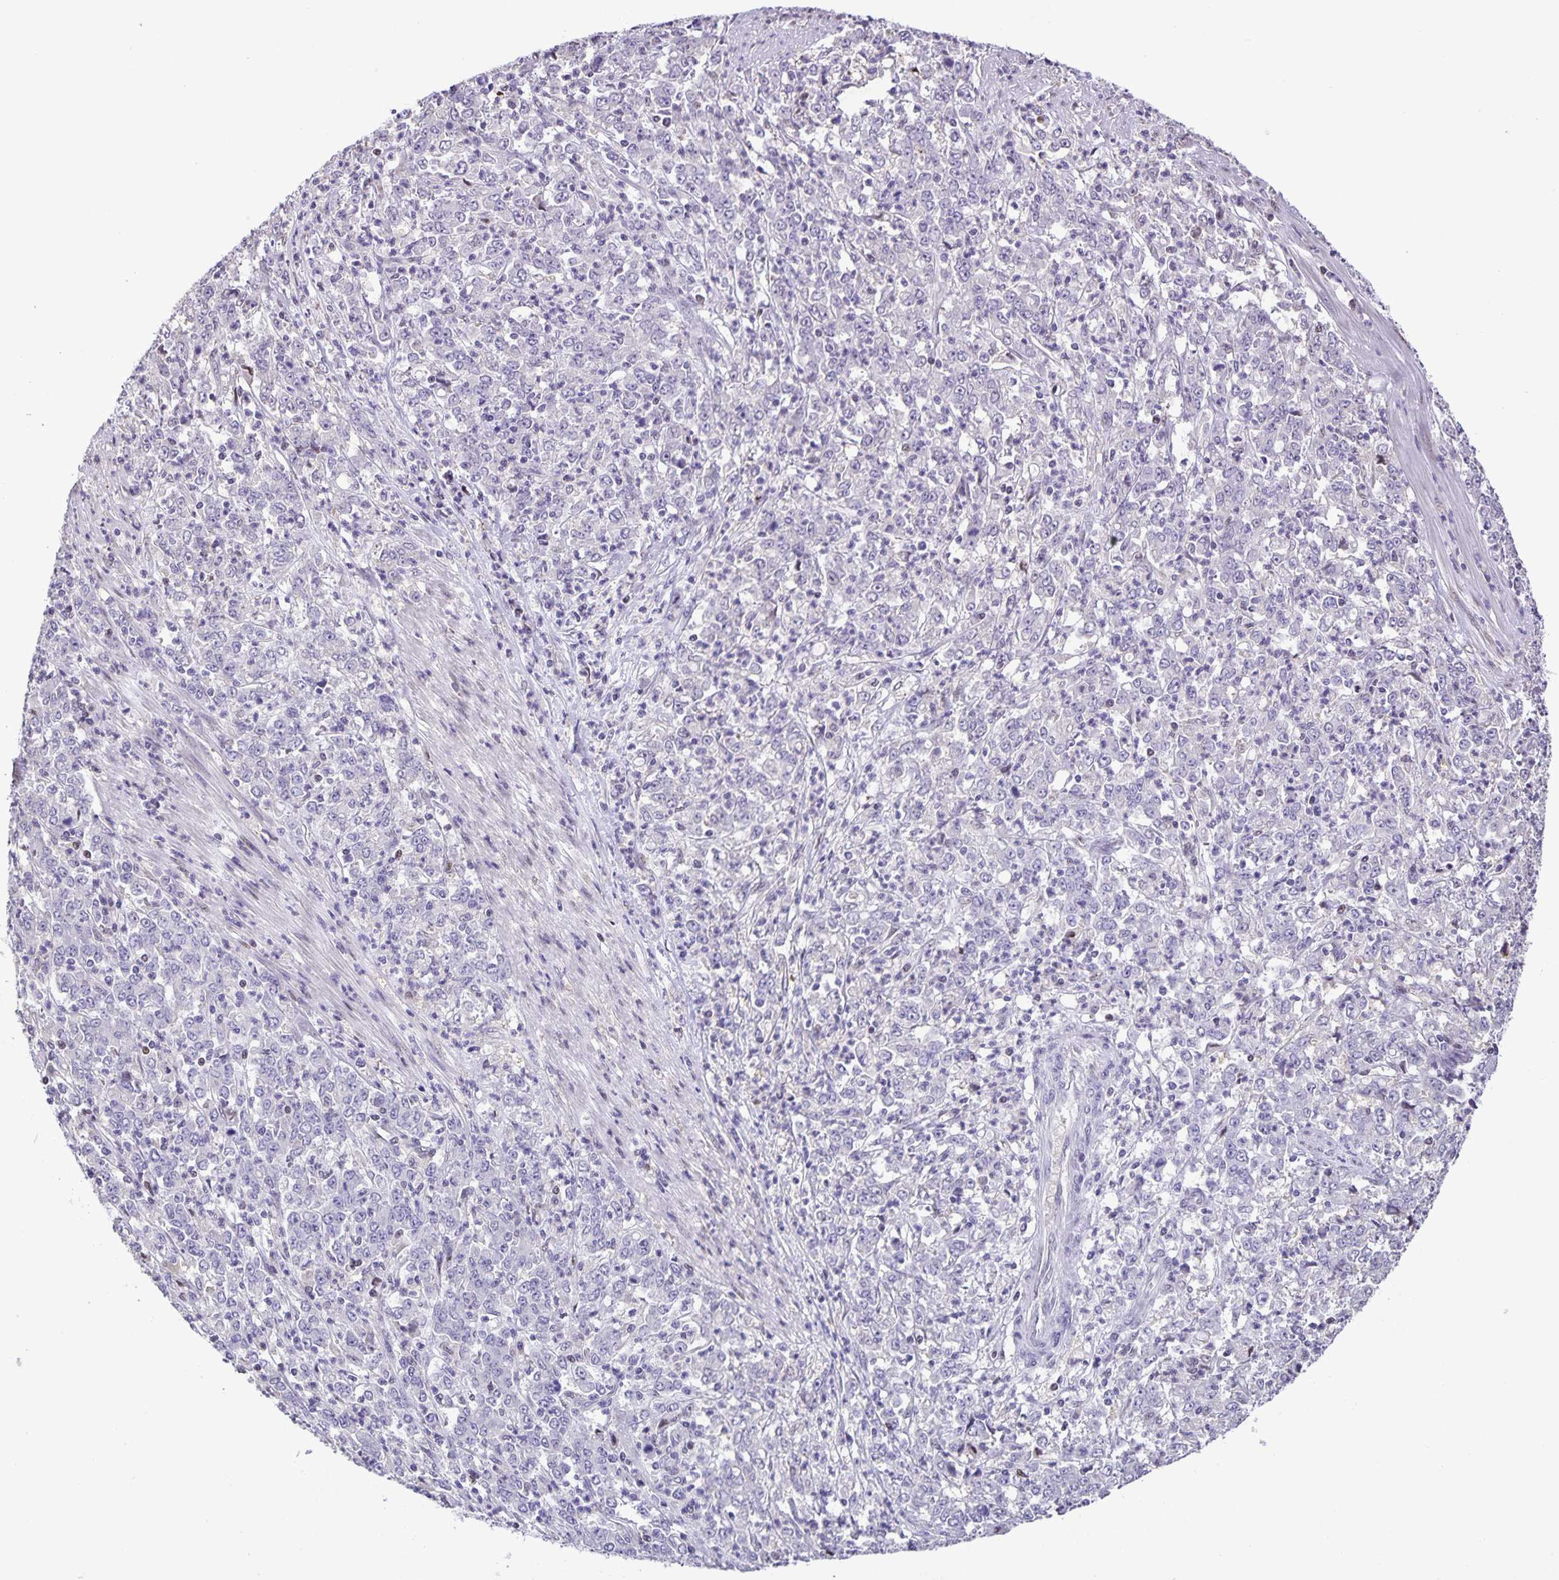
{"staining": {"intensity": "negative", "quantity": "none", "location": "none"}, "tissue": "stomach cancer", "cell_type": "Tumor cells", "image_type": "cancer", "snomed": [{"axis": "morphology", "description": "Adenocarcinoma, NOS"}, {"axis": "topography", "description": "Stomach, lower"}], "caption": "The image demonstrates no significant staining in tumor cells of stomach adenocarcinoma.", "gene": "ONECUT2", "patient": {"sex": "female", "age": 71}}